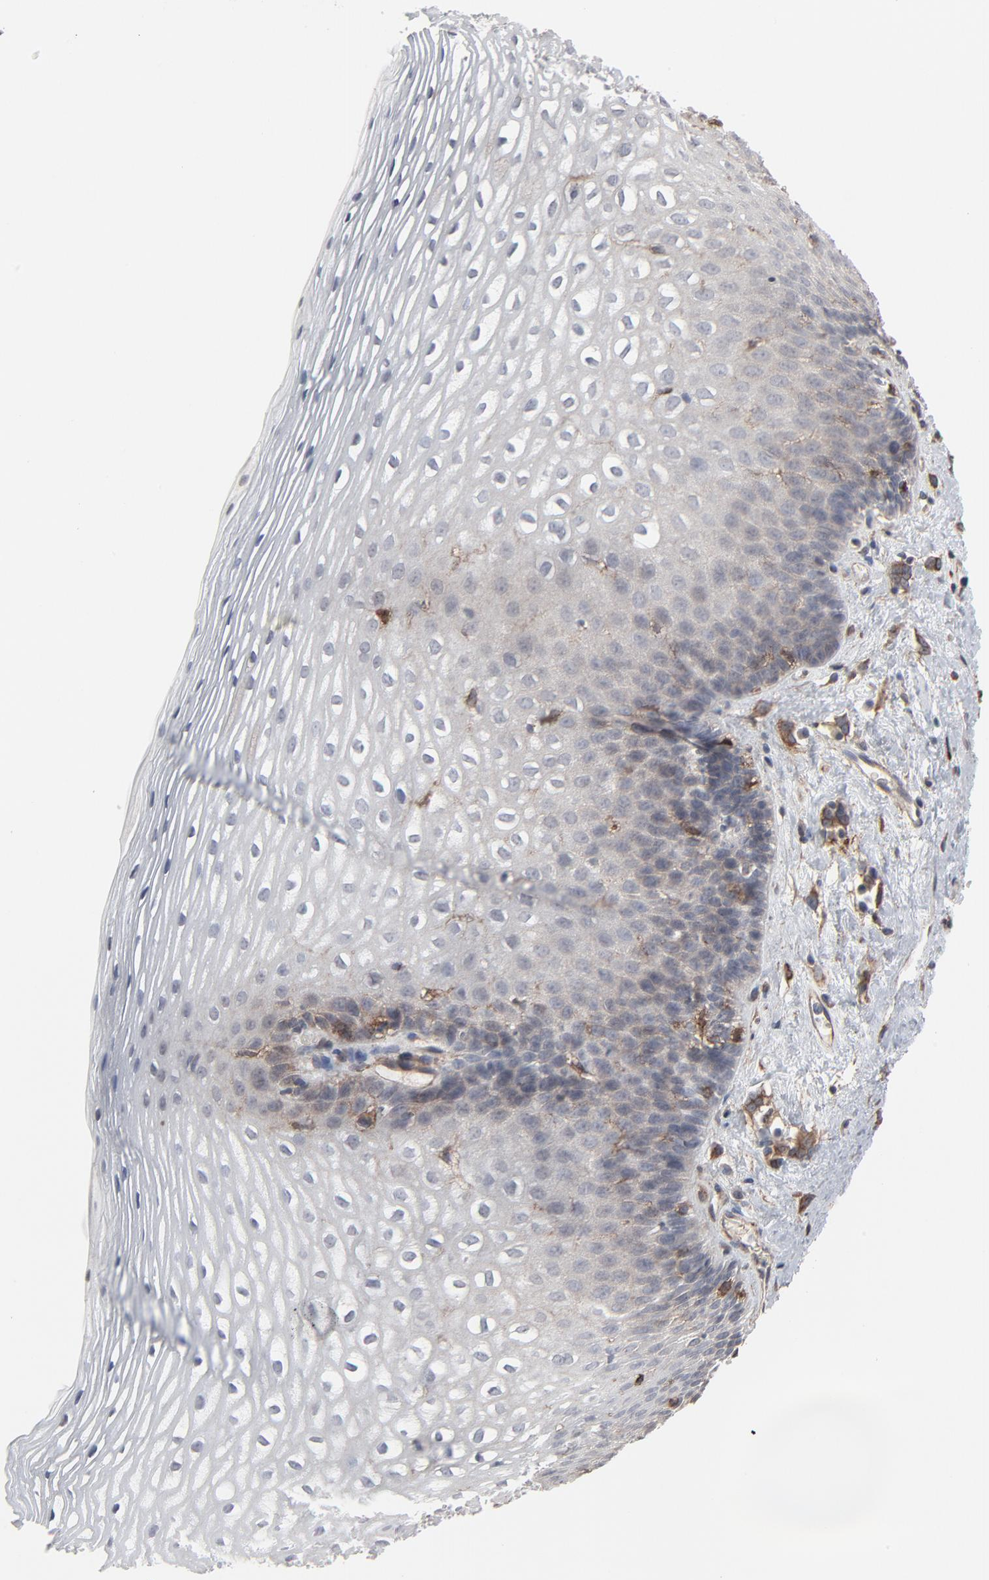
{"staining": {"intensity": "weak", "quantity": "<25%", "location": "cytoplasmic/membranous"}, "tissue": "esophagus", "cell_type": "Squamous epithelial cells", "image_type": "normal", "snomed": [{"axis": "morphology", "description": "Normal tissue, NOS"}, {"axis": "topography", "description": "Esophagus"}], "caption": "IHC image of normal esophagus: human esophagus stained with DAB (3,3'-diaminobenzidine) shows no significant protein expression in squamous epithelial cells.", "gene": "CTNND1", "patient": {"sex": "female", "age": 70}}